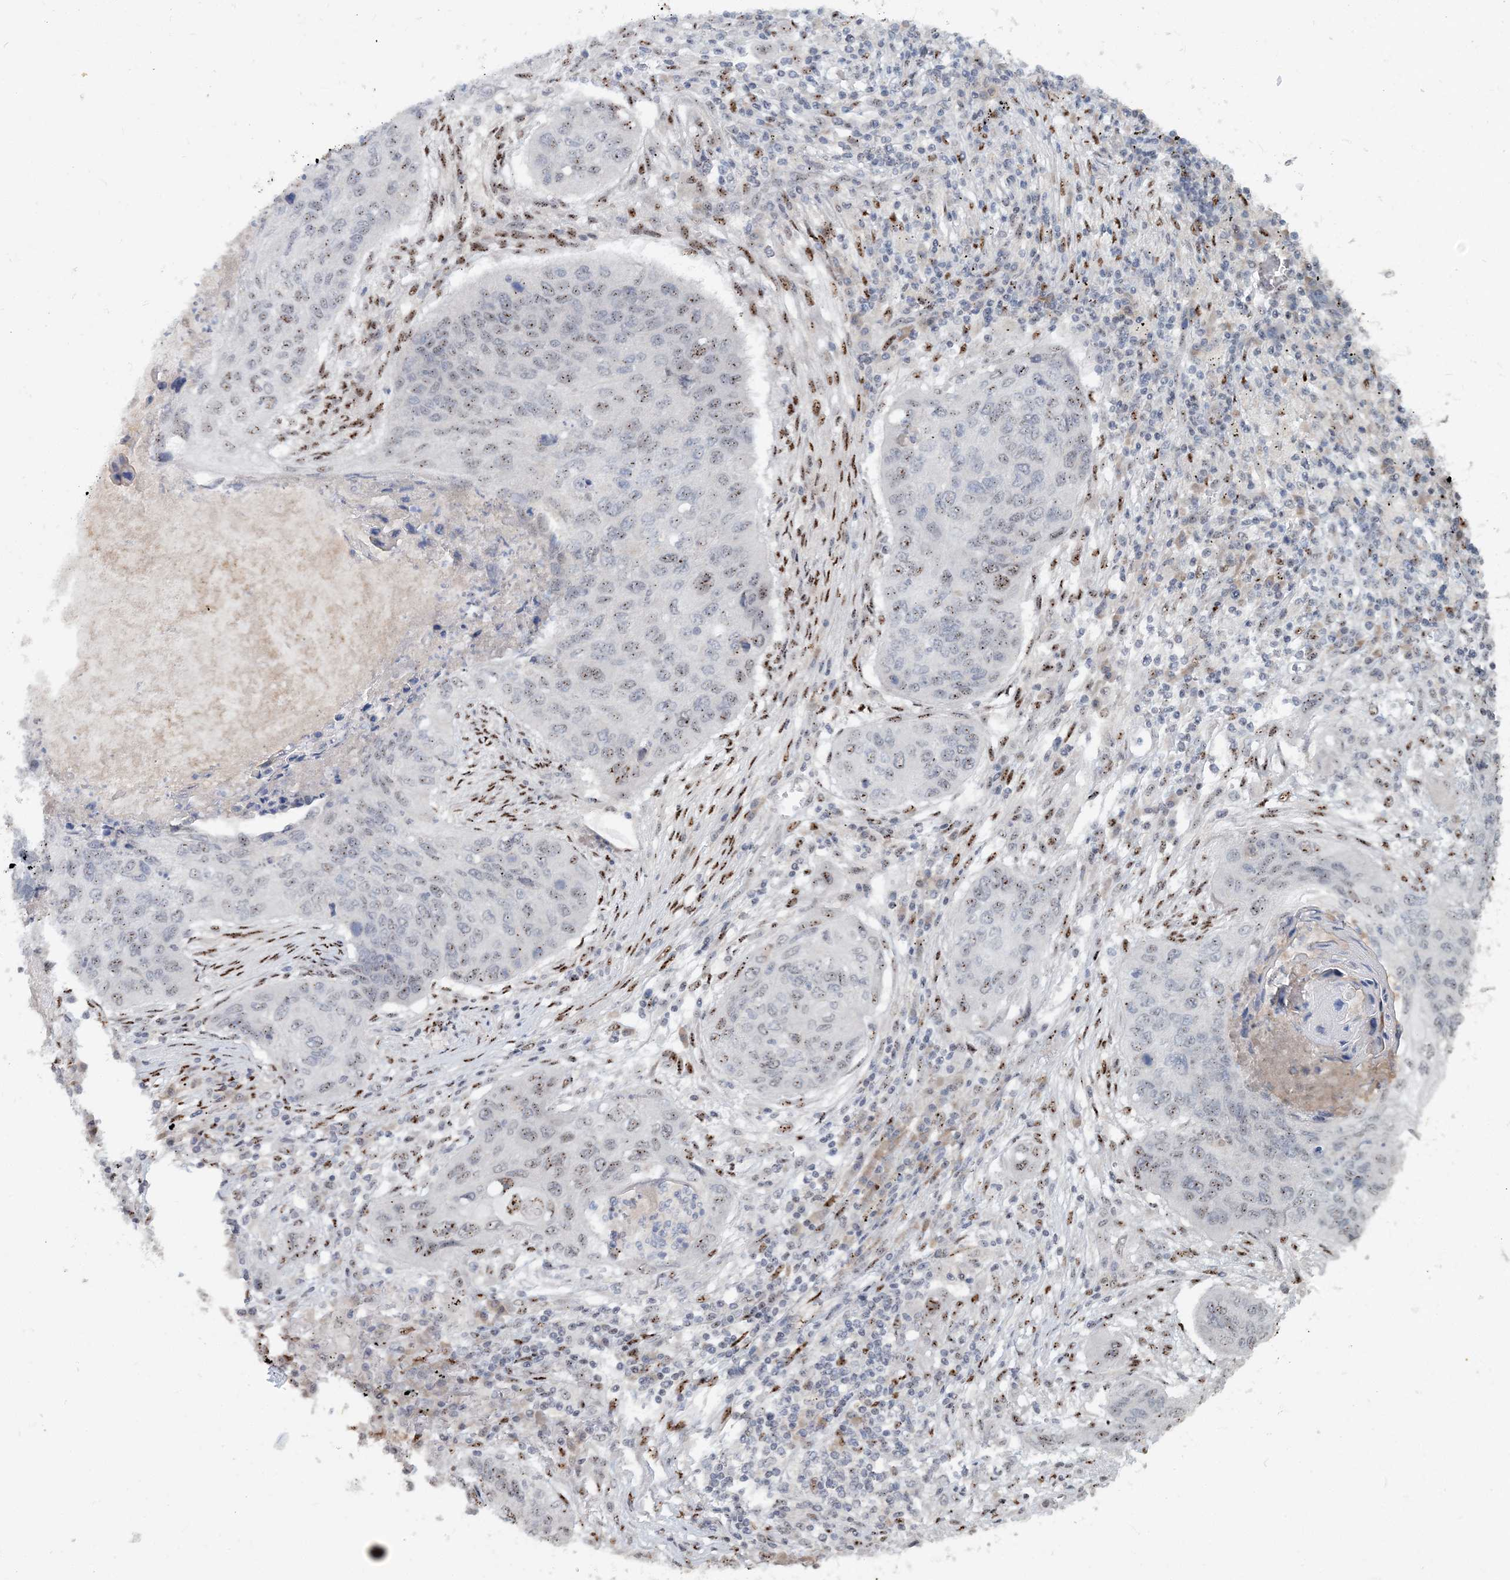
{"staining": {"intensity": "weak", "quantity": "<25%", "location": "nuclear"}, "tissue": "lung cancer", "cell_type": "Tumor cells", "image_type": "cancer", "snomed": [{"axis": "morphology", "description": "Squamous cell carcinoma, NOS"}, {"axis": "topography", "description": "Lung"}], "caption": "The histopathology image shows no significant expression in tumor cells of lung squamous cell carcinoma.", "gene": "GIN1", "patient": {"sex": "female", "age": 63}}